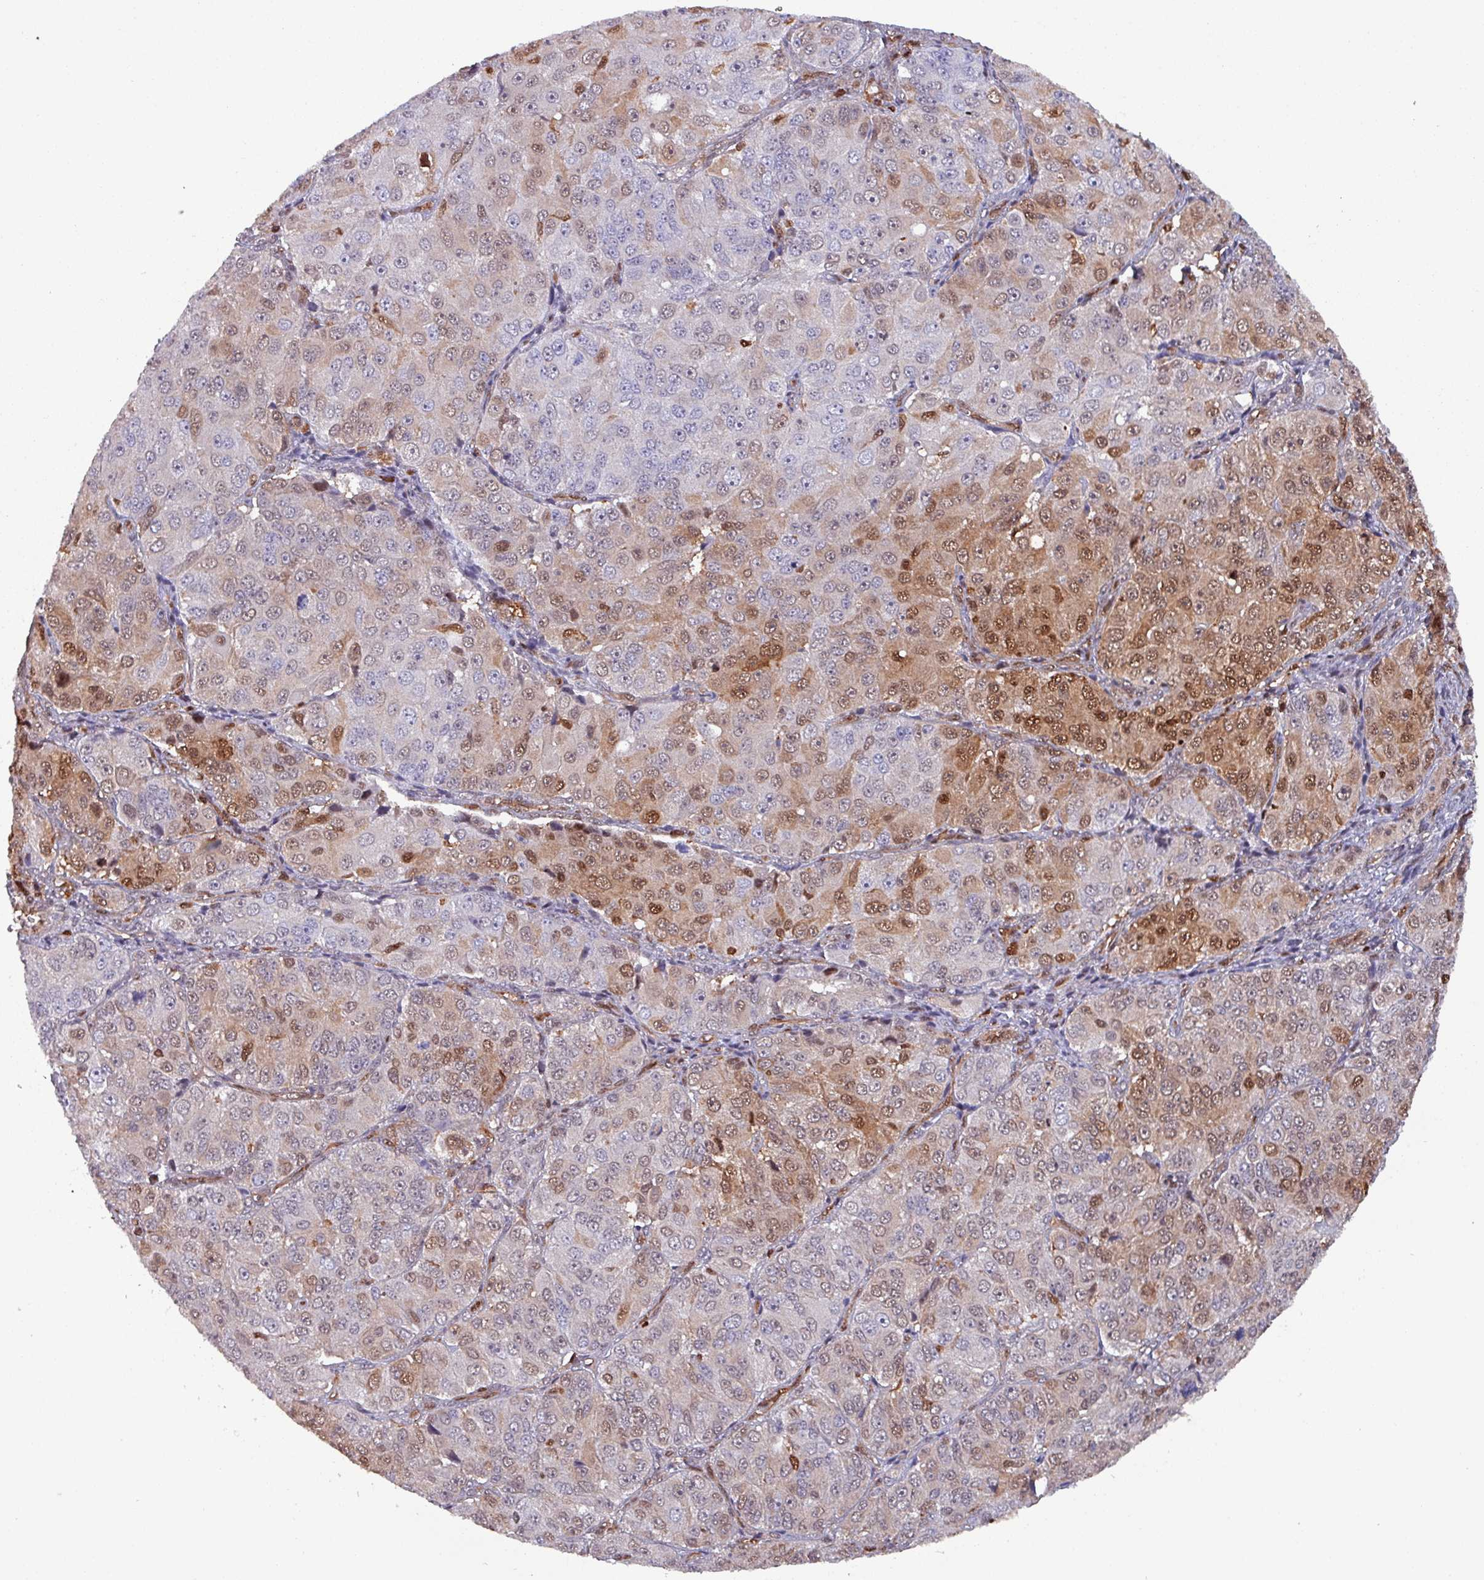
{"staining": {"intensity": "moderate", "quantity": "25%-75%", "location": "cytoplasmic/membranous,nuclear"}, "tissue": "ovarian cancer", "cell_type": "Tumor cells", "image_type": "cancer", "snomed": [{"axis": "morphology", "description": "Carcinoma, endometroid"}, {"axis": "topography", "description": "Ovary"}], "caption": "An immunohistochemistry (IHC) image of neoplastic tissue is shown. Protein staining in brown shows moderate cytoplasmic/membranous and nuclear positivity in ovarian cancer (endometroid carcinoma) within tumor cells. (DAB (3,3'-diaminobenzidine) IHC, brown staining for protein, blue staining for nuclei).", "gene": "PSMB8", "patient": {"sex": "female", "age": 51}}